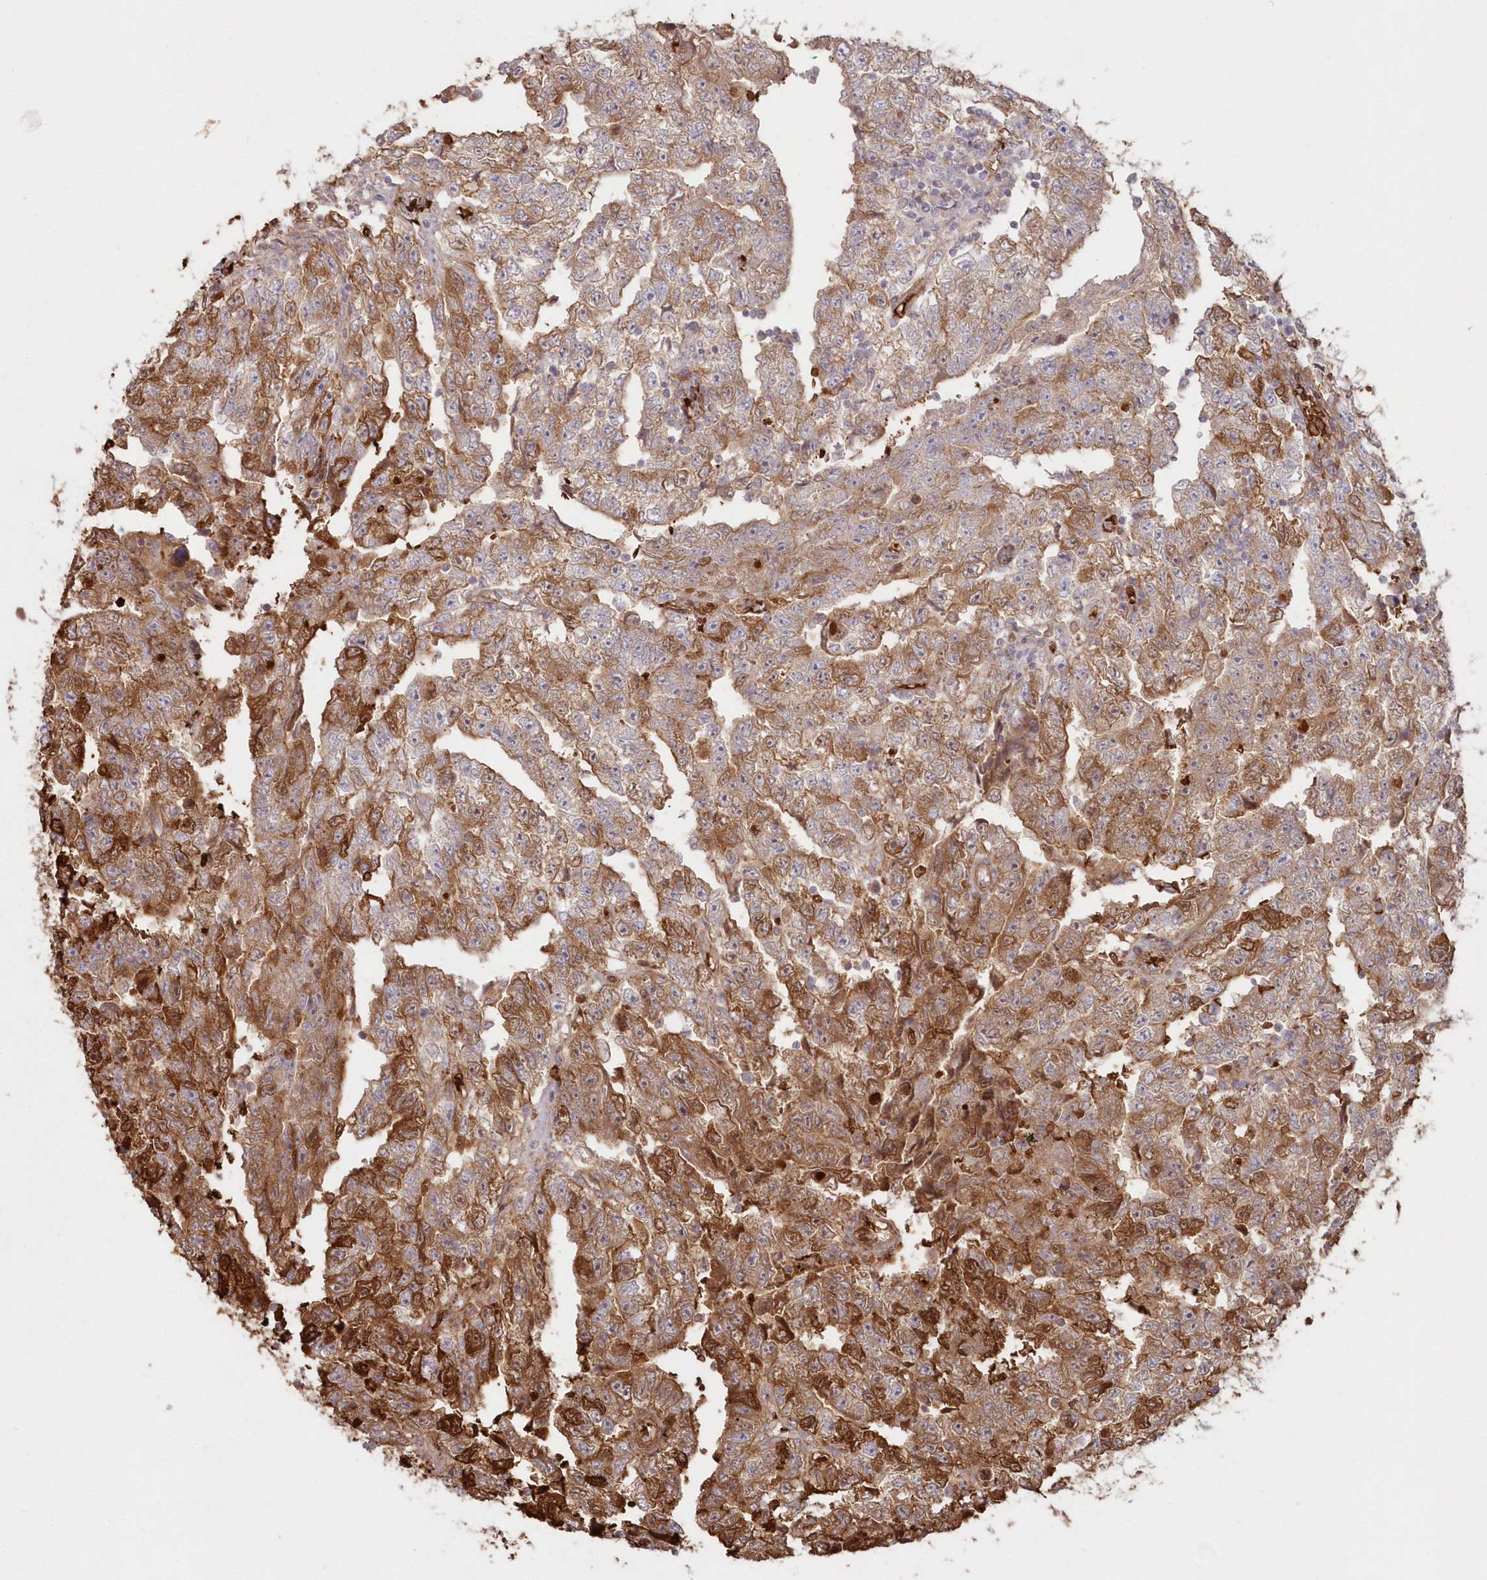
{"staining": {"intensity": "moderate", "quantity": "25%-75%", "location": "cytoplasmic/membranous"}, "tissue": "testis cancer", "cell_type": "Tumor cells", "image_type": "cancer", "snomed": [{"axis": "morphology", "description": "Carcinoma, Embryonal, NOS"}, {"axis": "topography", "description": "Testis"}], "caption": "A high-resolution image shows immunohistochemistry staining of testis cancer (embryonal carcinoma), which exhibits moderate cytoplasmic/membranous staining in about 25%-75% of tumor cells.", "gene": "SERINC1", "patient": {"sex": "male", "age": 25}}